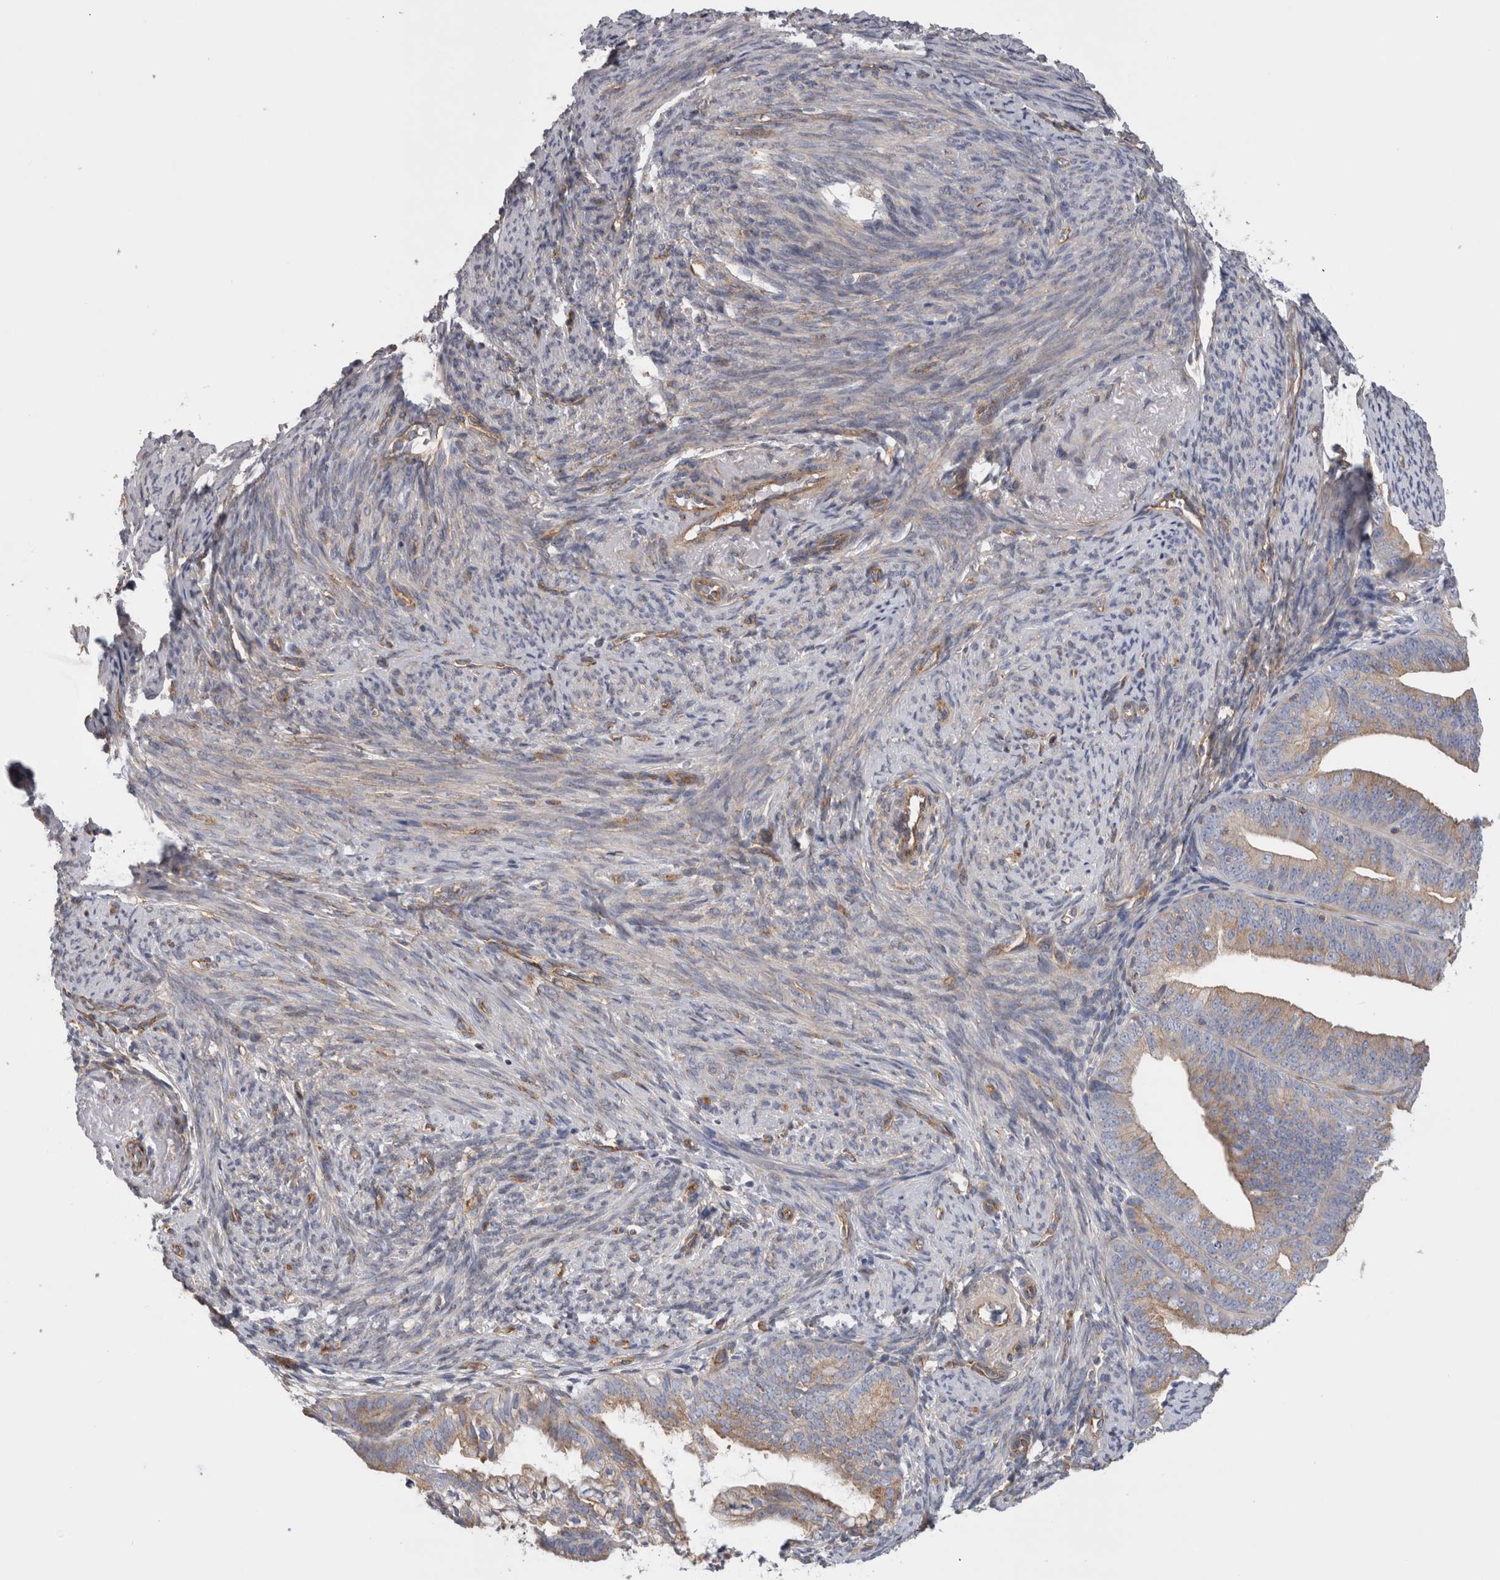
{"staining": {"intensity": "weak", "quantity": "<25%", "location": "cytoplasmic/membranous"}, "tissue": "endometrial cancer", "cell_type": "Tumor cells", "image_type": "cancer", "snomed": [{"axis": "morphology", "description": "Adenocarcinoma, NOS"}, {"axis": "topography", "description": "Endometrium"}], "caption": "Tumor cells show no significant protein staining in endometrial cancer. The staining is performed using DAB (3,3'-diaminobenzidine) brown chromogen with nuclei counter-stained in using hematoxylin.", "gene": "ATXN3", "patient": {"sex": "female", "age": 63}}